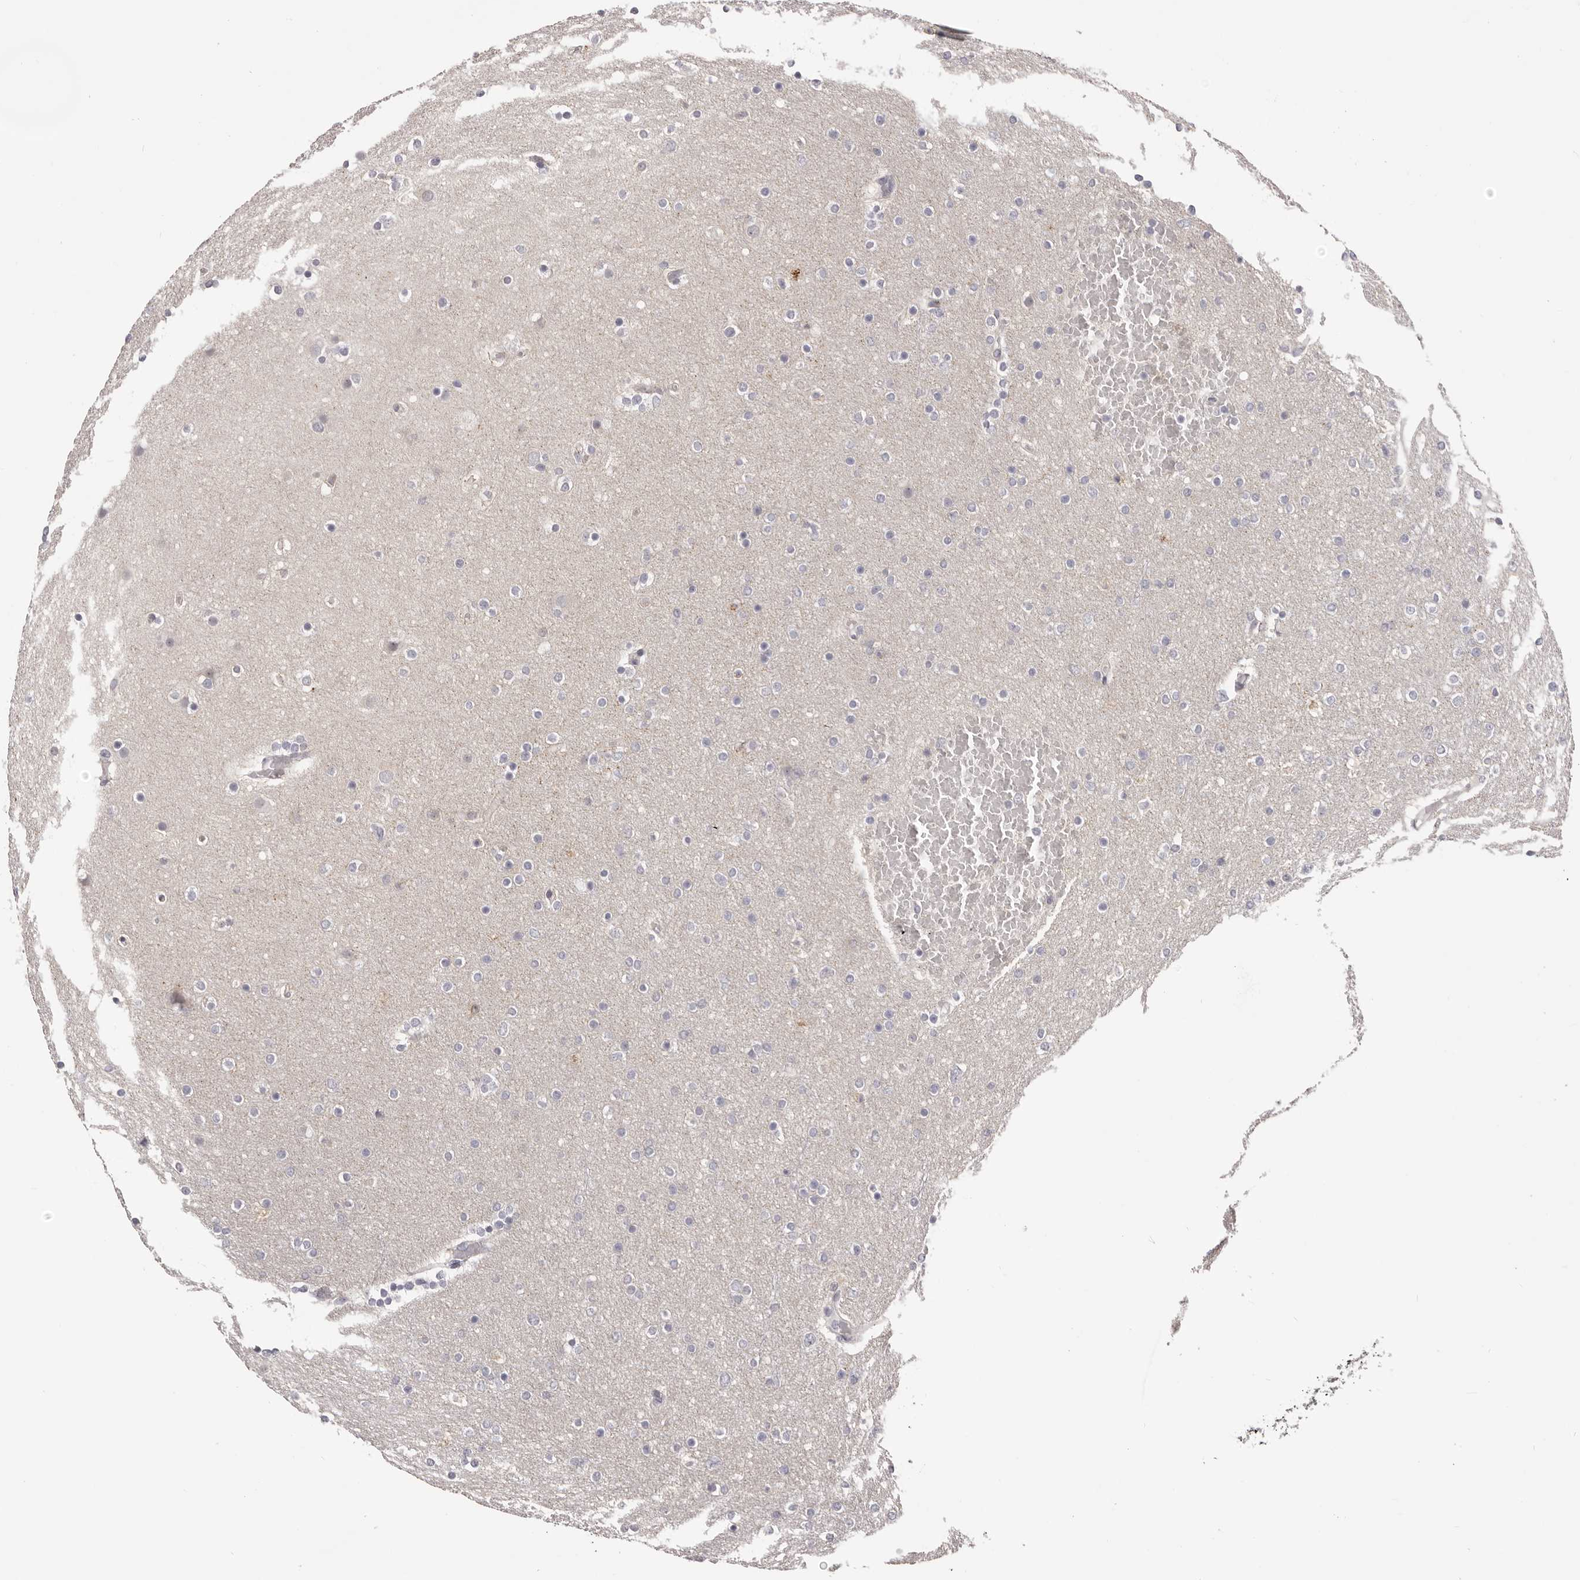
{"staining": {"intensity": "negative", "quantity": "none", "location": "none"}, "tissue": "glioma", "cell_type": "Tumor cells", "image_type": "cancer", "snomed": [{"axis": "morphology", "description": "Glioma, malignant, High grade"}, {"axis": "topography", "description": "Cerebral cortex"}], "caption": "Tumor cells are negative for brown protein staining in glioma.", "gene": "OTUD3", "patient": {"sex": "female", "age": 36}}